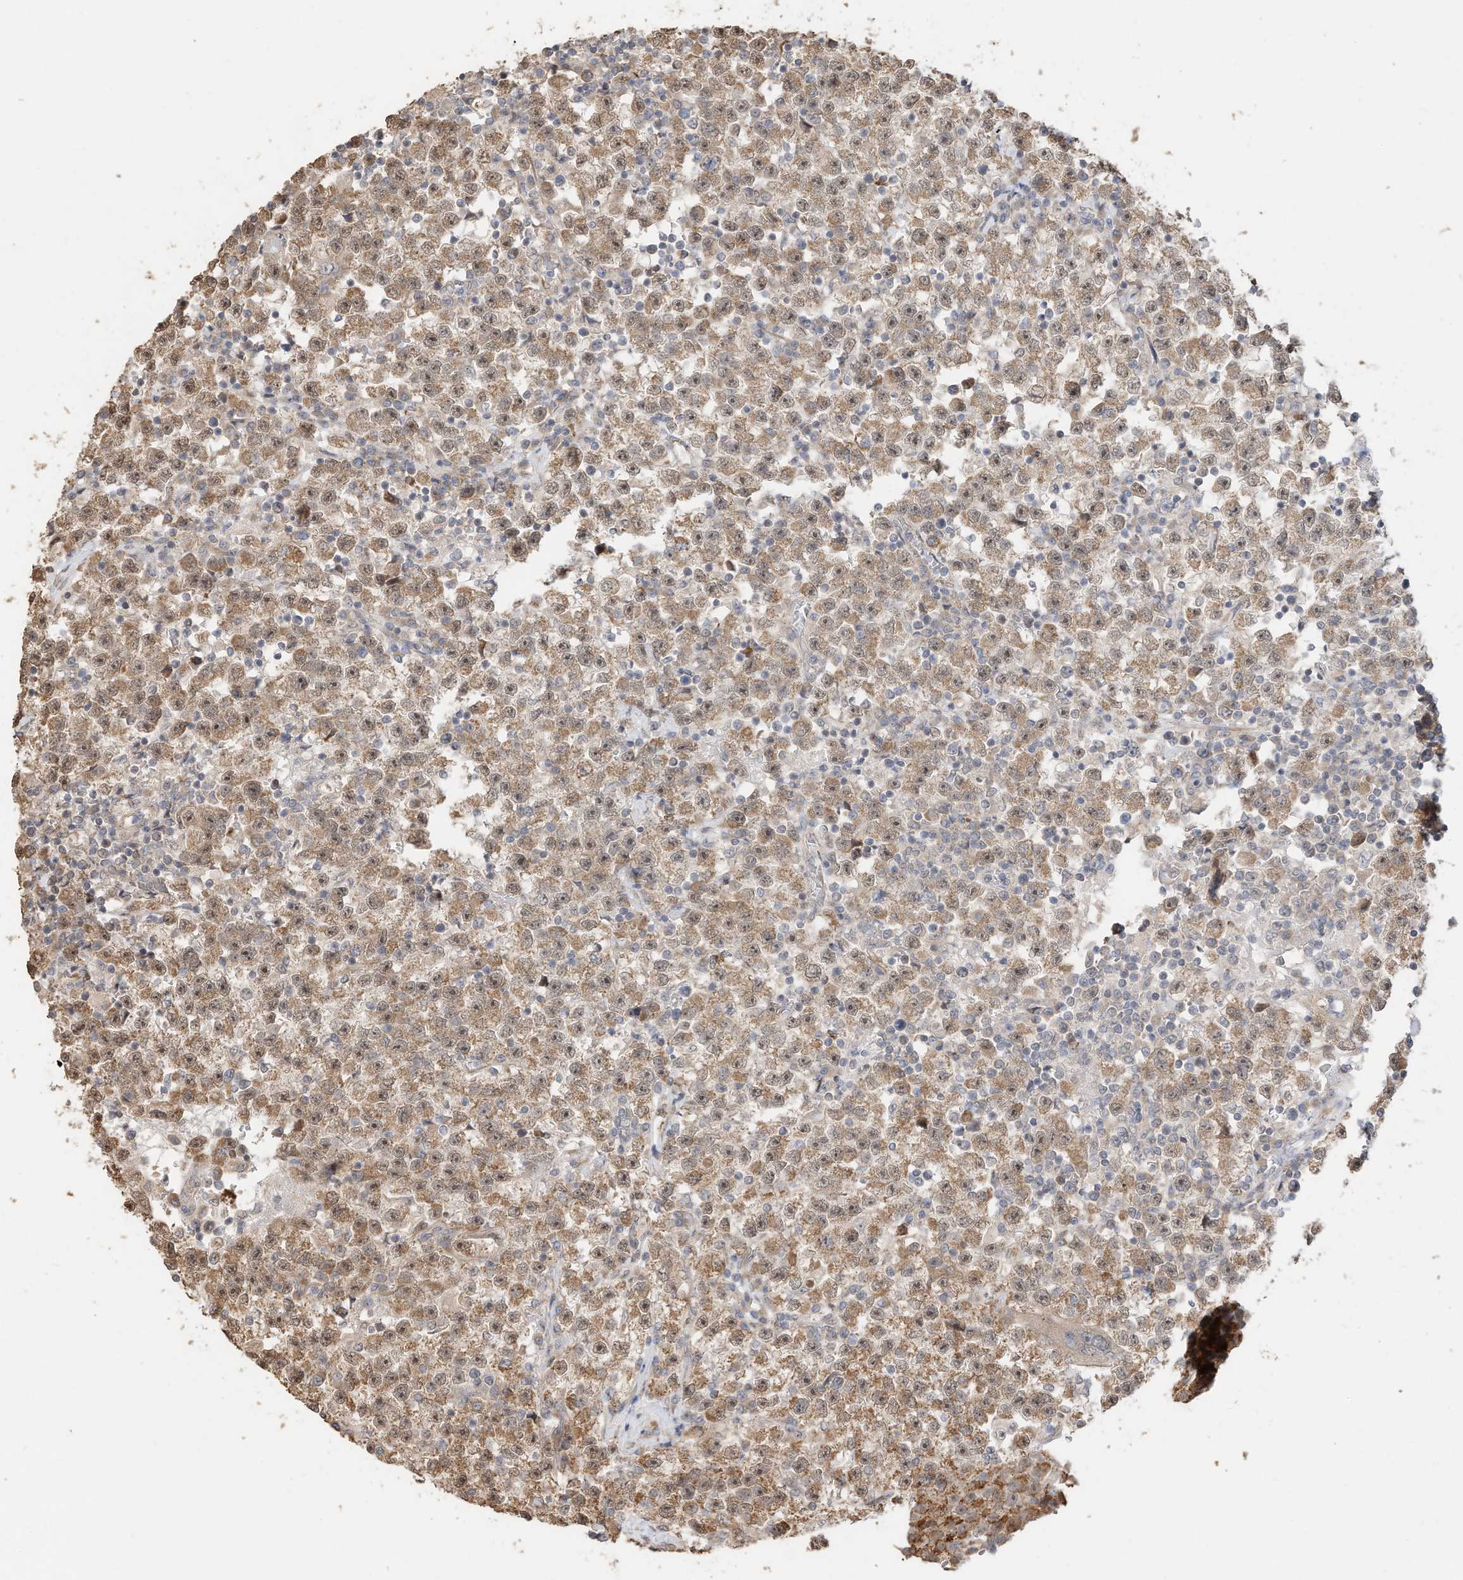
{"staining": {"intensity": "moderate", "quantity": ">75%", "location": "cytoplasmic/membranous"}, "tissue": "testis cancer", "cell_type": "Tumor cells", "image_type": "cancer", "snomed": [{"axis": "morphology", "description": "Seminoma, NOS"}, {"axis": "topography", "description": "Testis"}], "caption": "Immunohistochemistry histopathology image of human seminoma (testis) stained for a protein (brown), which reveals medium levels of moderate cytoplasmic/membranous staining in about >75% of tumor cells.", "gene": "CAGE1", "patient": {"sex": "male", "age": 22}}